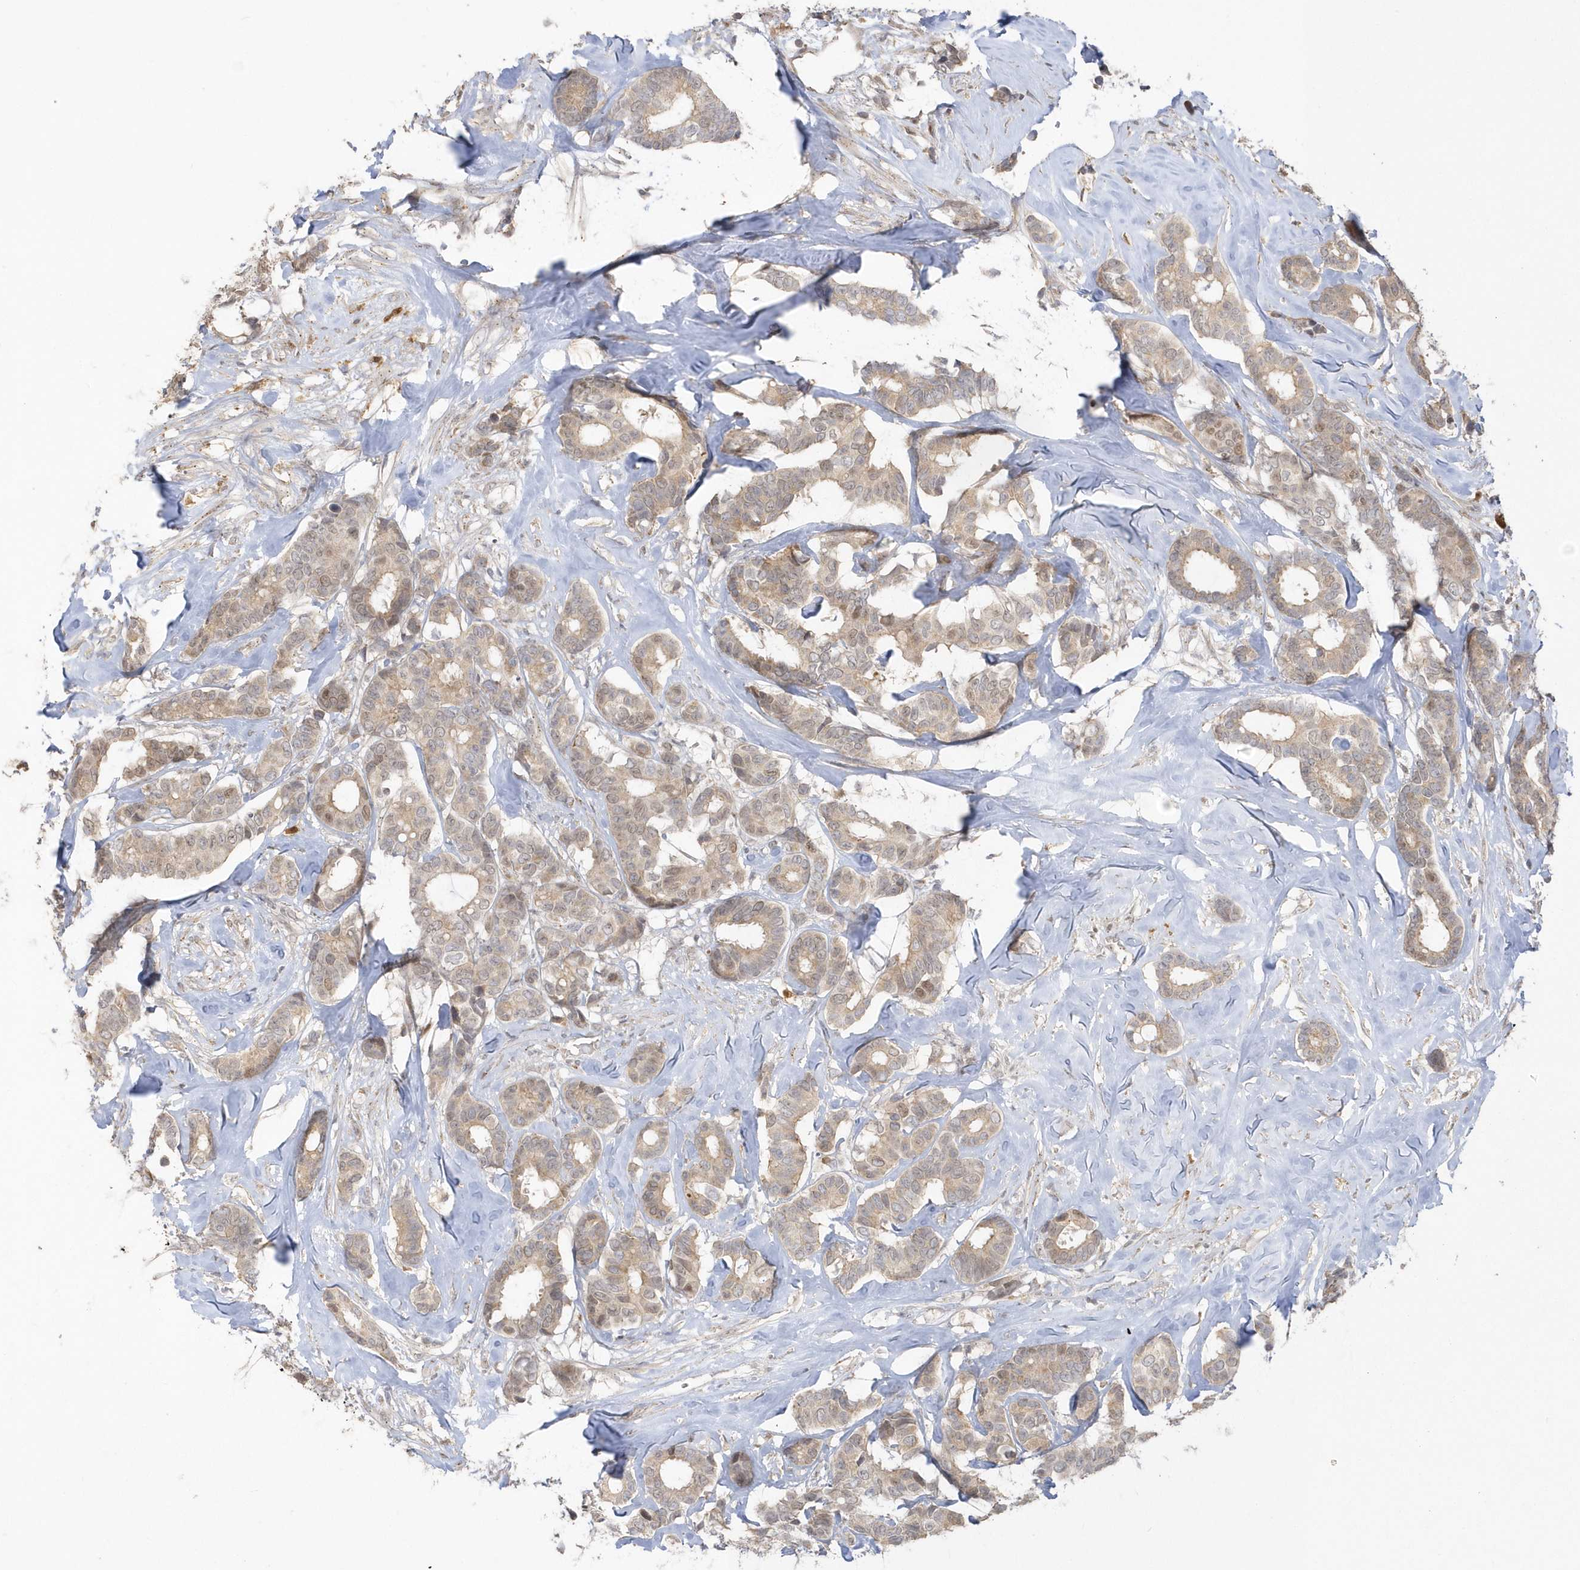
{"staining": {"intensity": "weak", "quantity": ">75%", "location": "cytoplasmic/membranous,nuclear"}, "tissue": "breast cancer", "cell_type": "Tumor cells", "image_type": "cancer", "snomed": [{"axis": "morphology", "description": "Duct carcinoma"}, {"axis": "topography", "description": "Breast"}], "caption": "This is a photomicrograph of immunohistochemistry (IHC) staining of intraductal carcinoma (breast), which shows weak expression in the cytoplasmic/membranous and nuclear of tumor cells.", "gene": "NAF1", "patient": {"sex": "female", "age": 87}}